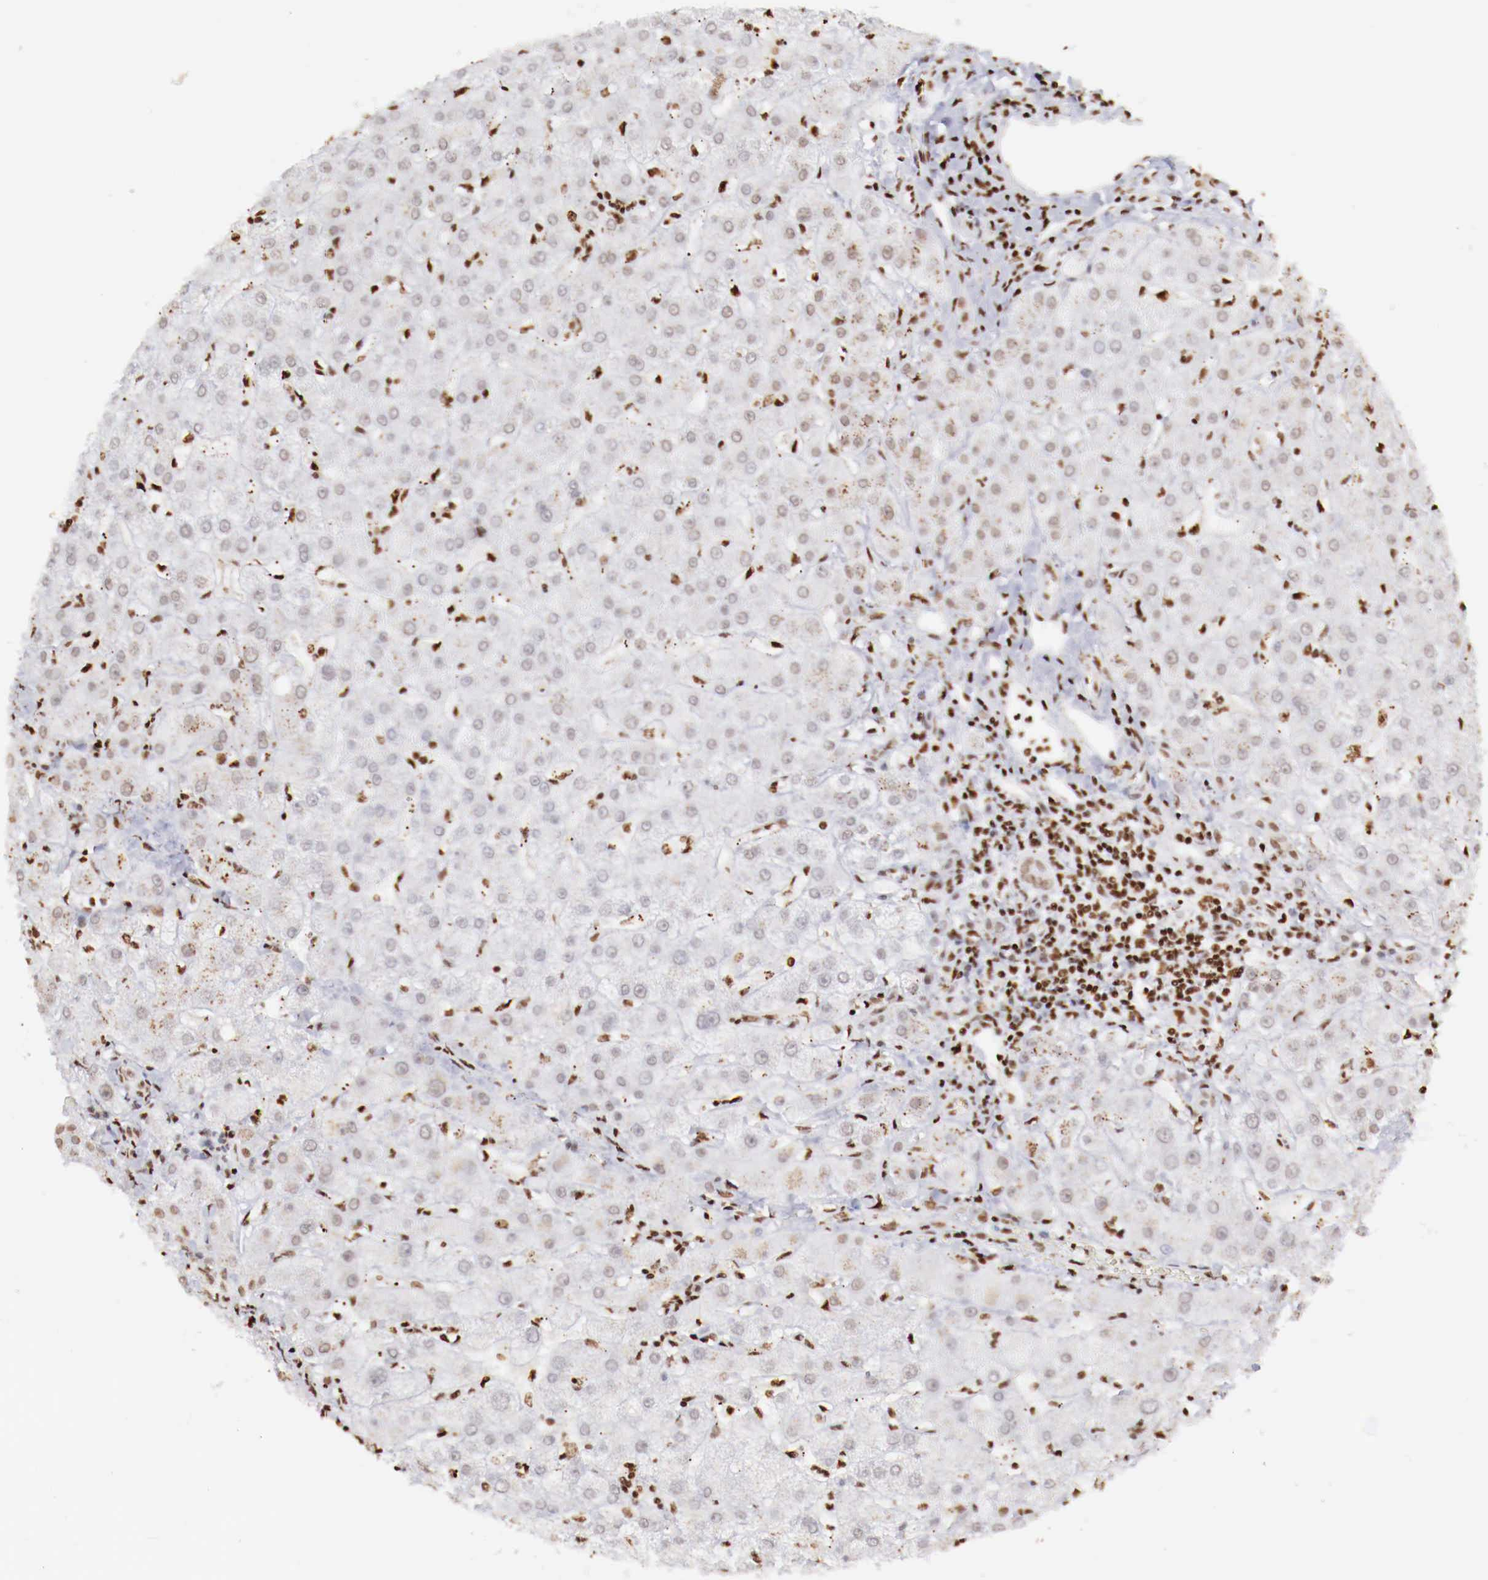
{"staining": {"intensity": "negative", "quantity": "none", "location": "none"}, "tissue": "liver", "cell_type": "Cholangiocytes", "image_type": "normal", "snomed": [{"axis": "morphology", "description": "Normal tissue, NOS"}, {"axis": "topography", "description": "Liver"}], "caption": "This photomicrograph is of normal liver stained with immunohistochemistry to label a protein in brown with the nuclei are counter-stained blue. There is no expression in cholangiocytes.", "gene": "MAX", "patient": {"sex": "female", "age": 79}}